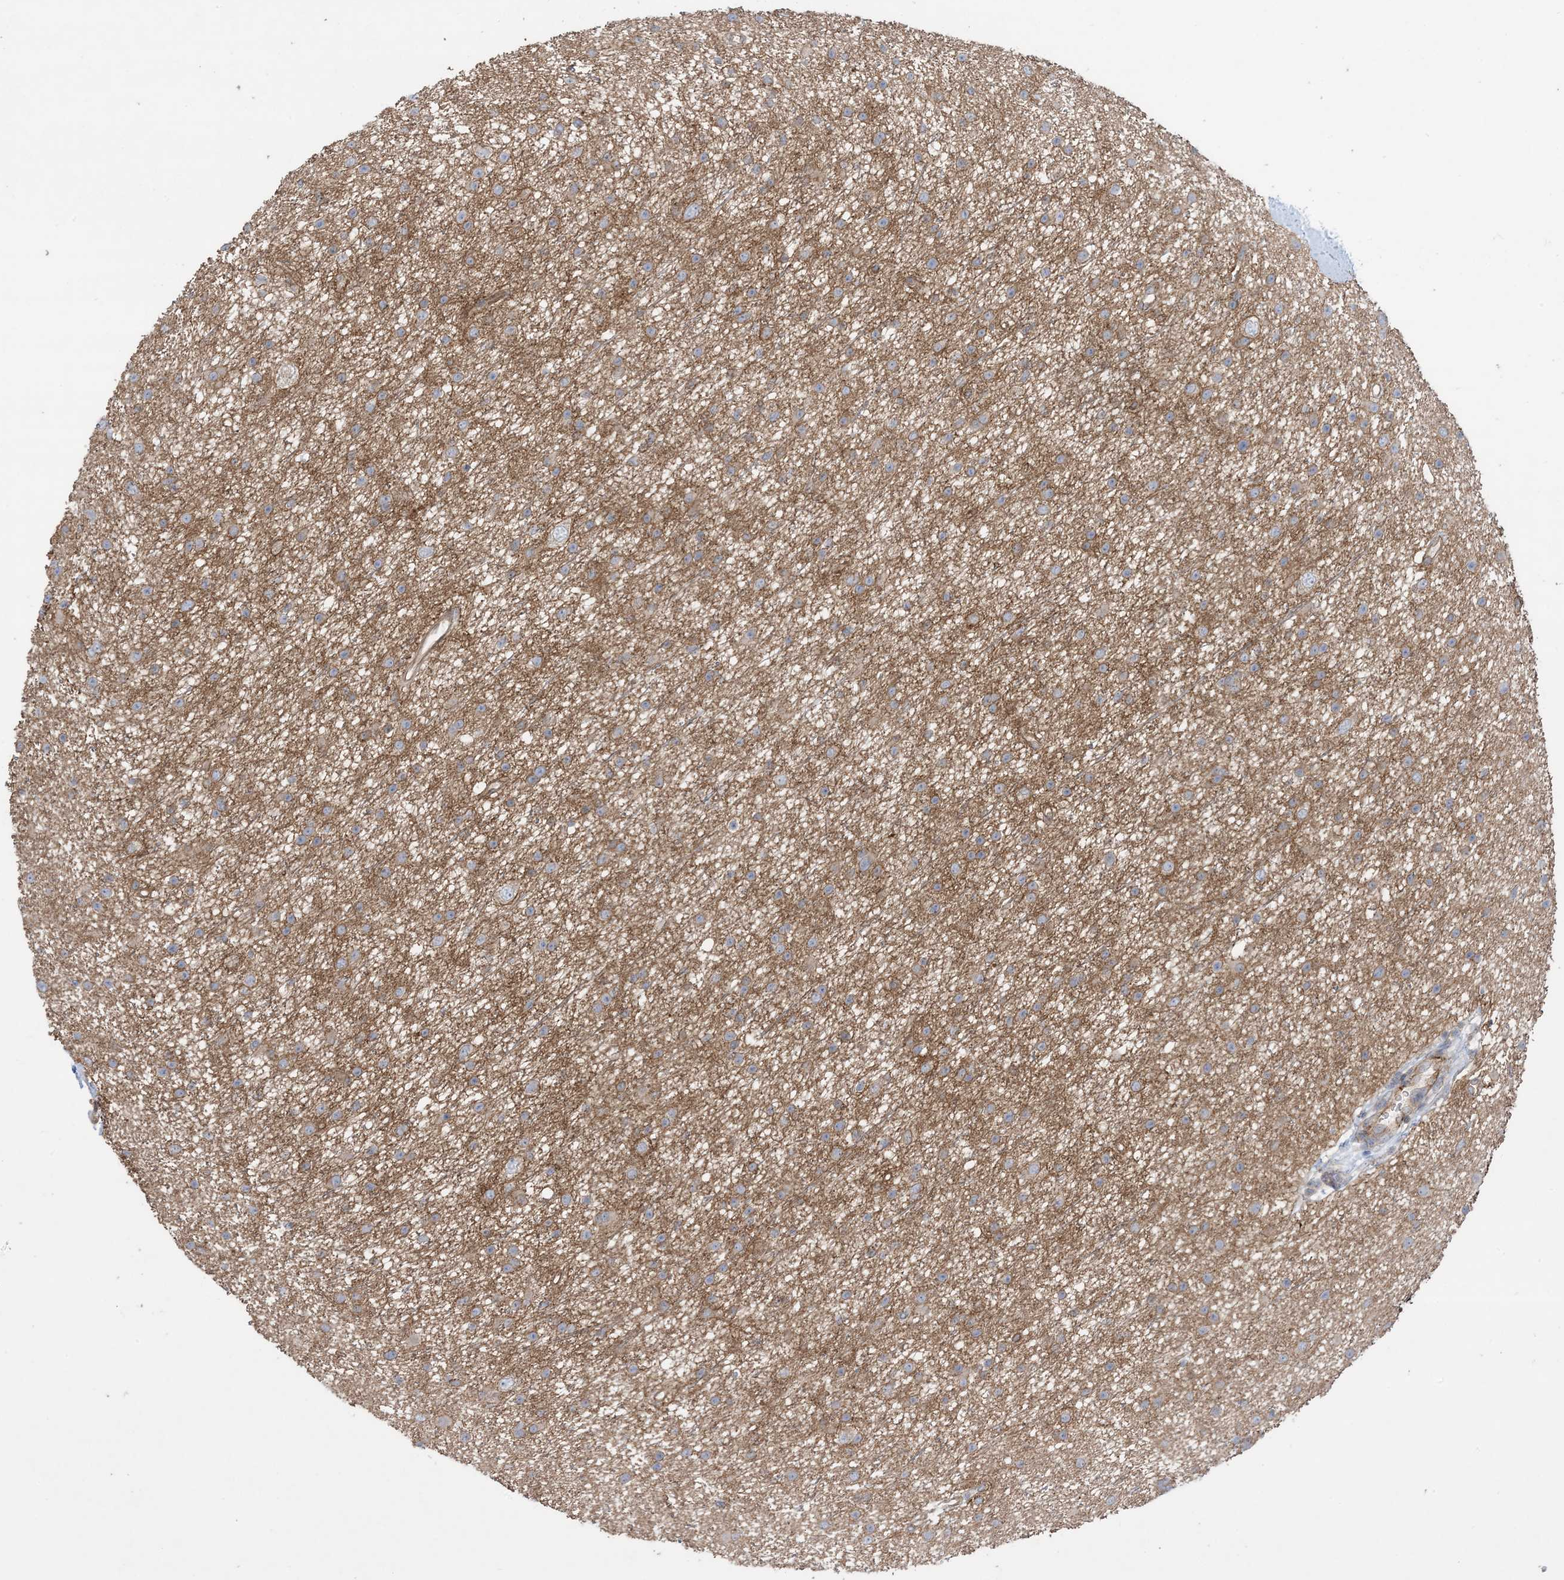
{"staining": {"intensity": "moderate", "quantity": "25%-75%", "location": "cytoplasmic/membranous"}, "tissue": "glioma", "cell_type": "Tumor cells", "image_type": "cancer", "snomed": [{"axis": "morphology", "description": "Glioma, malignant, Low grade"}, {"axis": "topography", "description": "Cerebral cortex"}], "caption": "Low-grade glioma (malignant) was stained to show a protein in brown. There is medium levels of moderate cytoplasmic/membranous positivity in about 25%-75% of tumor cells. The protein is stained brown, and the nuclei are stained in blue (DAB IHC with brightfield microscopy, high magnification).", "gene": "CCNY", "patient": {"sex": "female", "age": 39}}